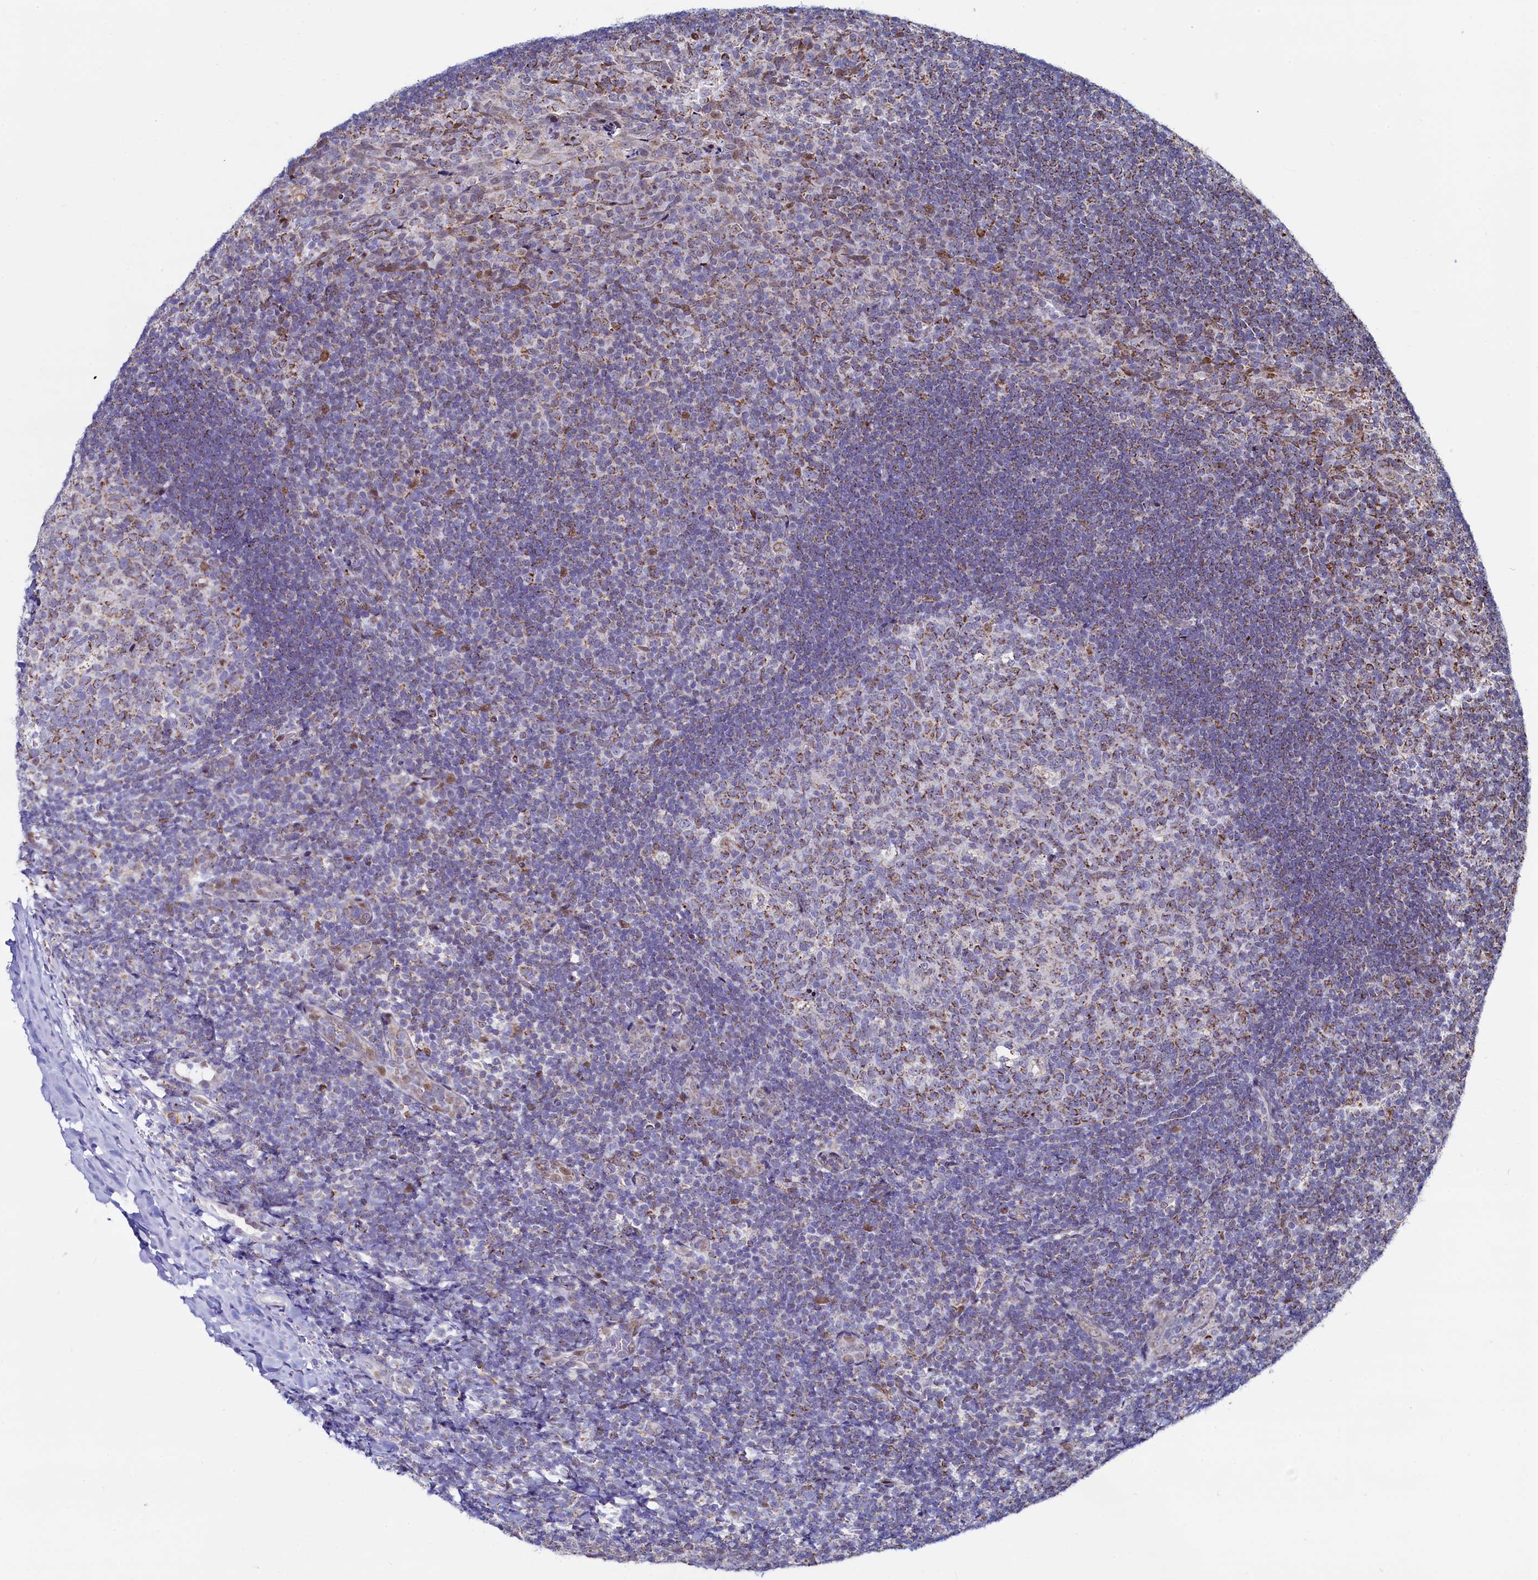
{"staining": {"intensity": "moderate", "quantity": "25%-75%", "location": "cytoplasmic/membranous"}, "tissue": "tonsil", "cell_type": "Germinal center cells", "image_type": "normal", "snomed": [{"axis": "morphology", "description": "Normal tissue, NOS"}, {"axis": "topography", "description": "Tonsil"}], "caption": "A brown stain labels moderate cytoplasmic/membranous positivity of a protein in germinal center cells of unremarkable human tonsil. Immunohistochemistry stains the protein in brown and the nuclei are stained blue.", "gene": "HDGFL3", "patient": {"sex": "male", "age": 17}}